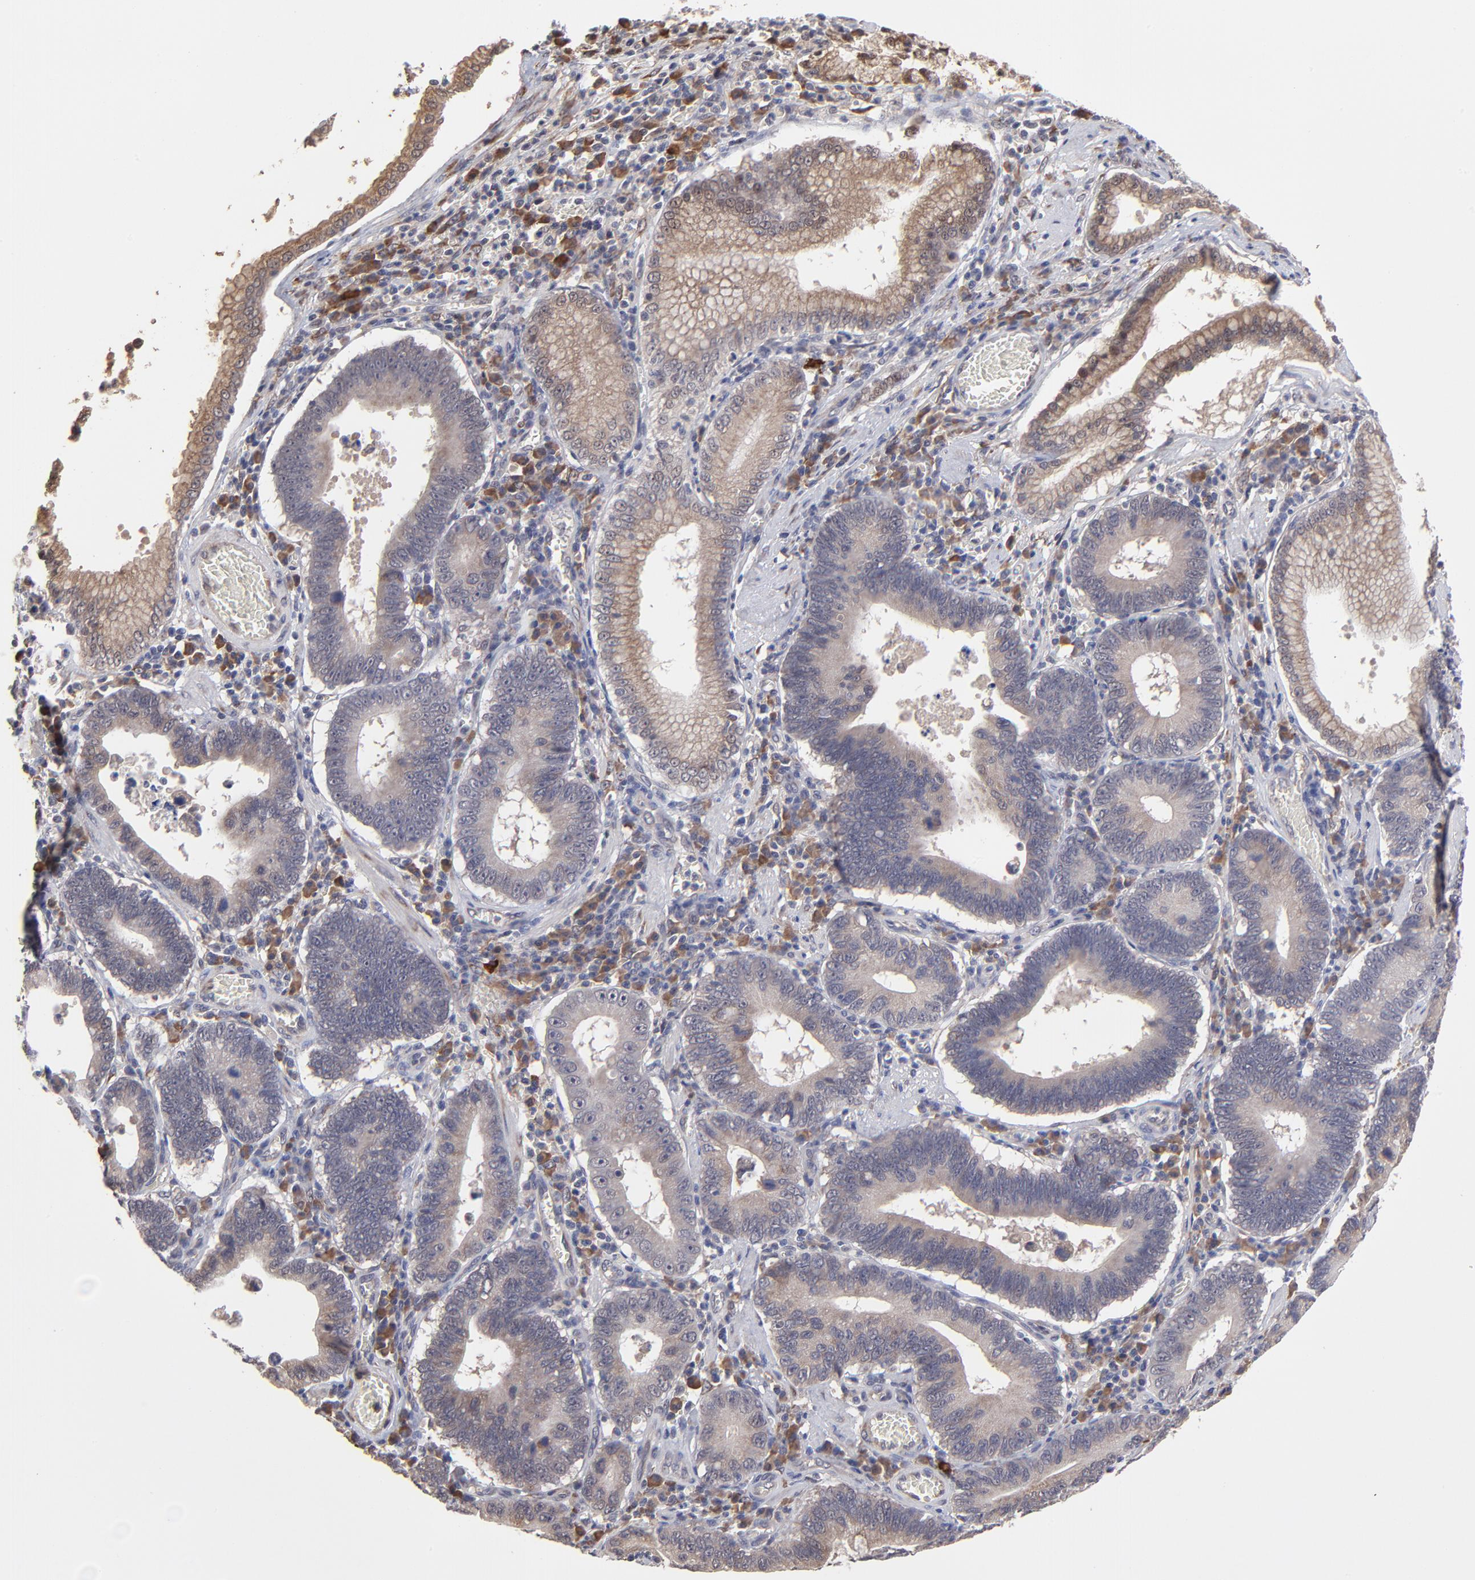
{"staining": {"intensity": "weak", "quantity": ">75%", "location": "cytoplasmic/membranous"}, "tissue": "stomach cancer", "cell_type": "Tumor cells", "image_type": "cancer", "snomed": [{"axis": "morphology", "description": "Adenocarcinoma, NOS"}, {"axis": "topography", "description": "Stomach"}, {"axis": "topography", "description": "Gastric cardia"}], "caption": "Adenocarcinoma (stomach) stained with immunohistochemistry (IHC) exhibits weak cytoplasmic/membranous expression in about >75% of tumor cells.", "gene": "CHL1", "patient": {"sex": "male", "age": 59}}